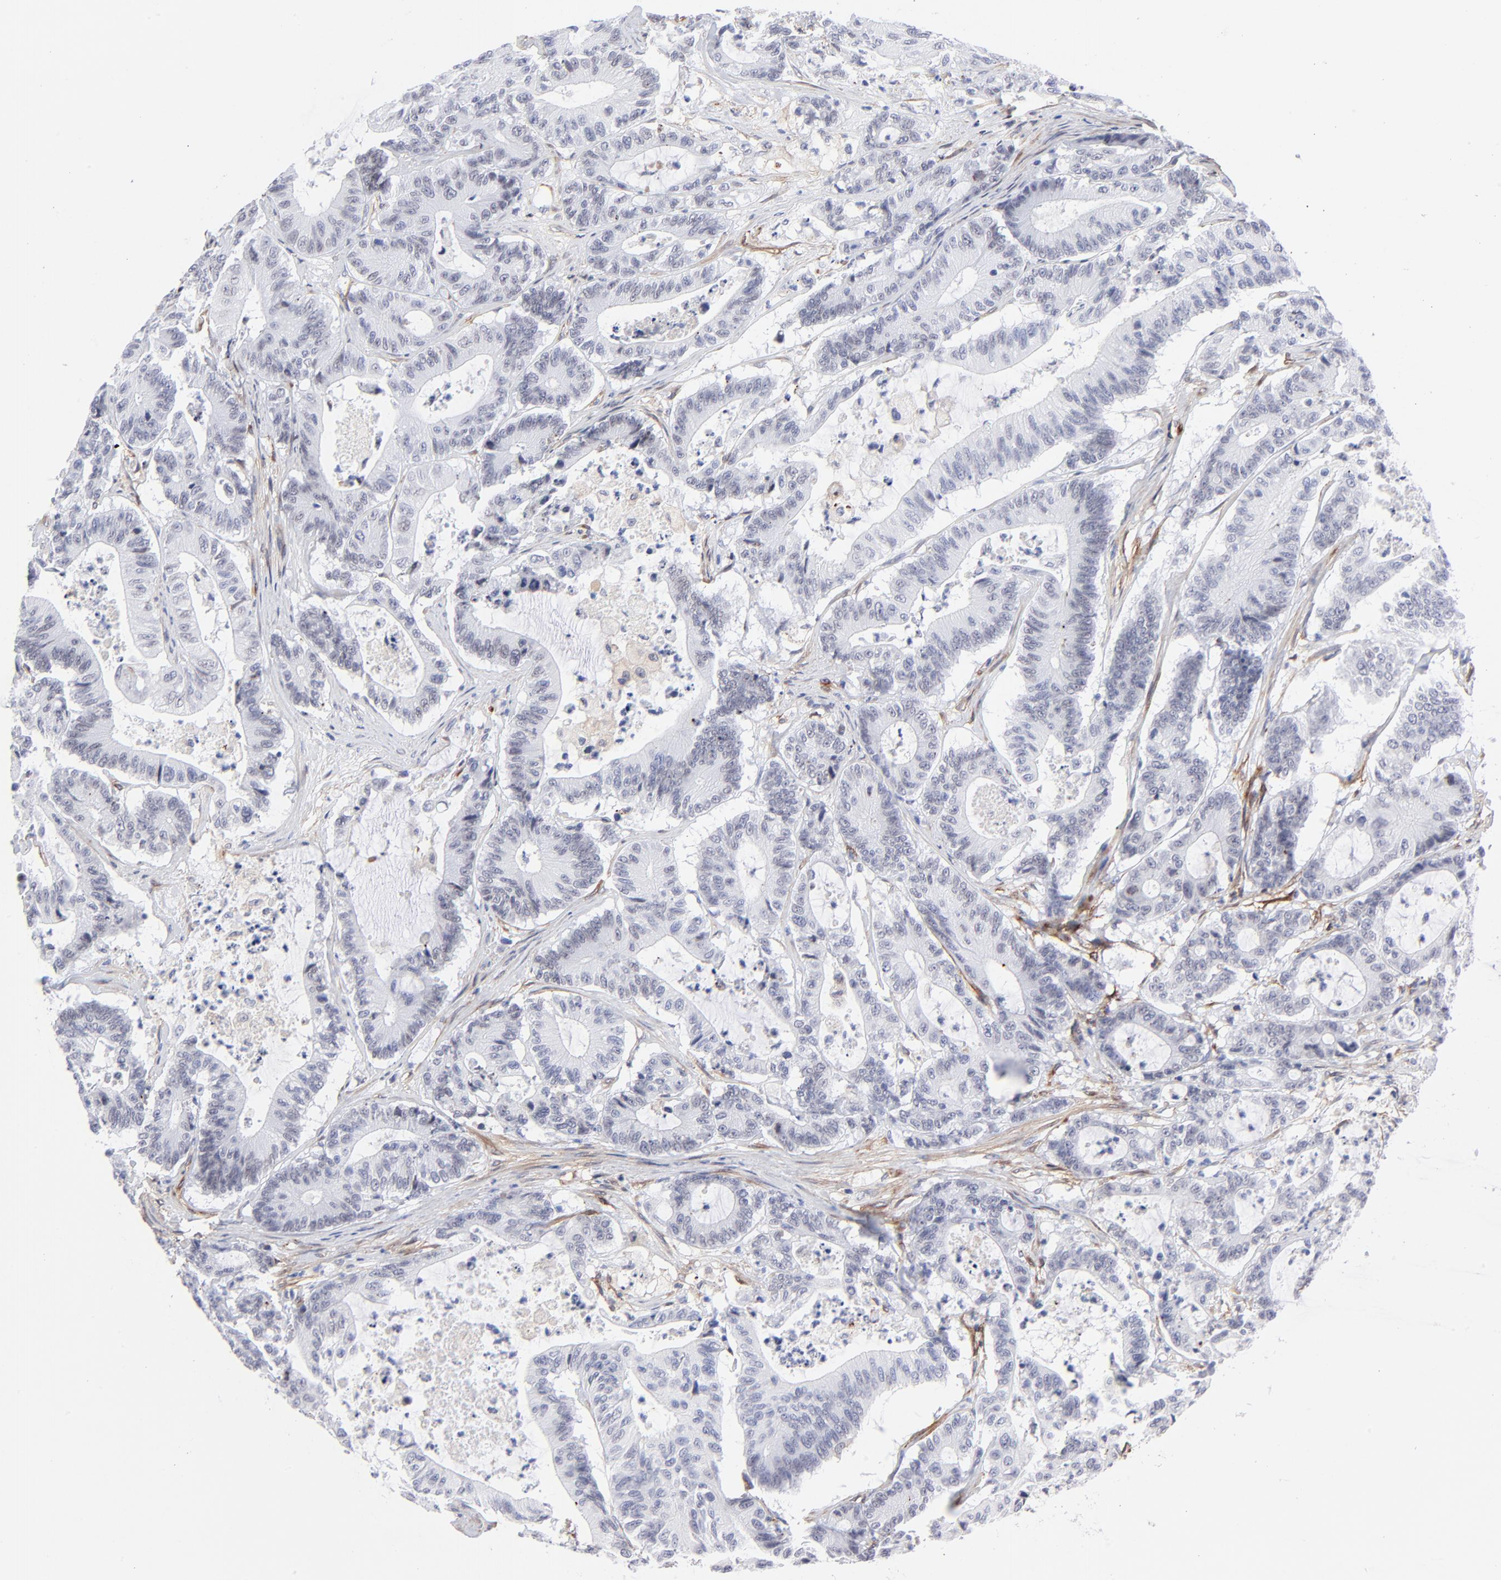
{"staining": {"intensity": "negative", "quantity": "none", "location": "none"}, "tissue": "colorectal cancer", "cell_type": "Tumor cells", "image_type": "cancer", "snomed": [{"axis": "morphology", "description": "Adenocarcinoma, NOS"}, {"axis": "topography", "description": "Colon"}], "caption": "The IHC micrograph has no significant expression in tumor cells of colorectal cancer tissue.", "gene": "PDGFRB", "patient": {"sex": "female", "age": 84}}